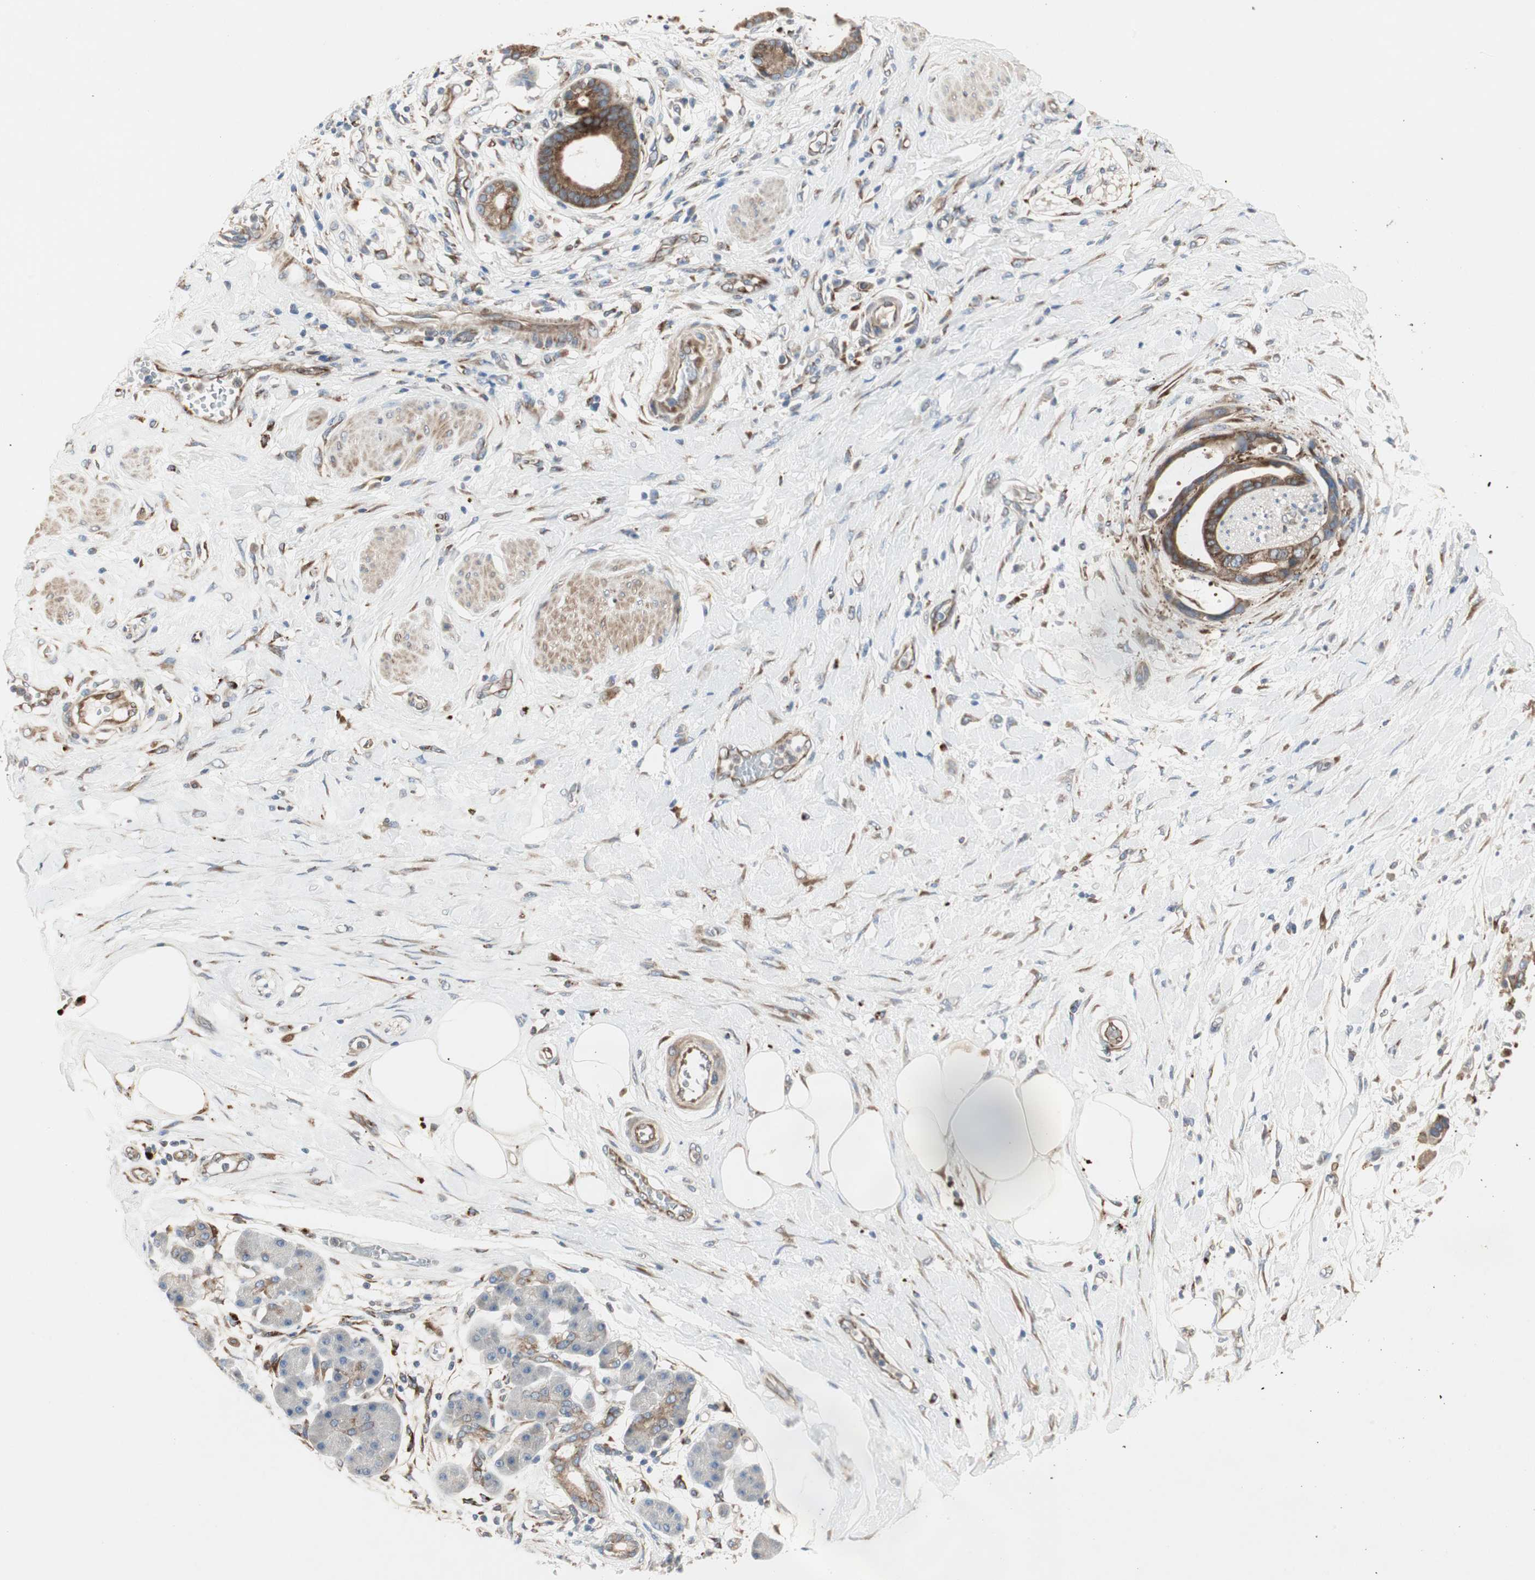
{"staining": {"intensity": "moderate", "quantity": ">75%", "location": "cytoplasmic/membranous"}, "tissue": "pancreatic cancer", "cell_type": "Tumor cells", "image_type": "cancer", "snomed": [{"axis": "morphology", "description": "Adenocarcinoma, NOS"}, {"axis": "morphology", "description": "Adenocarcinoma, metastatic, NOS"}, {"axis": "topography", "description": "Lymph node"}, {"axis": "topography", "description": "Pancreas"}, {"axis": "topography", "description": "Duodenum"}], "caption": "Immunohistochemical staining of human adenocarcinoma (pancreatic) reveals medium levels of moderate cytoplasmic/membranous protein expression in approximately >75% of tumor cells. (DAB (3,3'-diaminobenzidine) IHC with brightfield microscopy, high magnification).", "gene": "H6PD", "patient": {"sex": "female", "age": 64}}